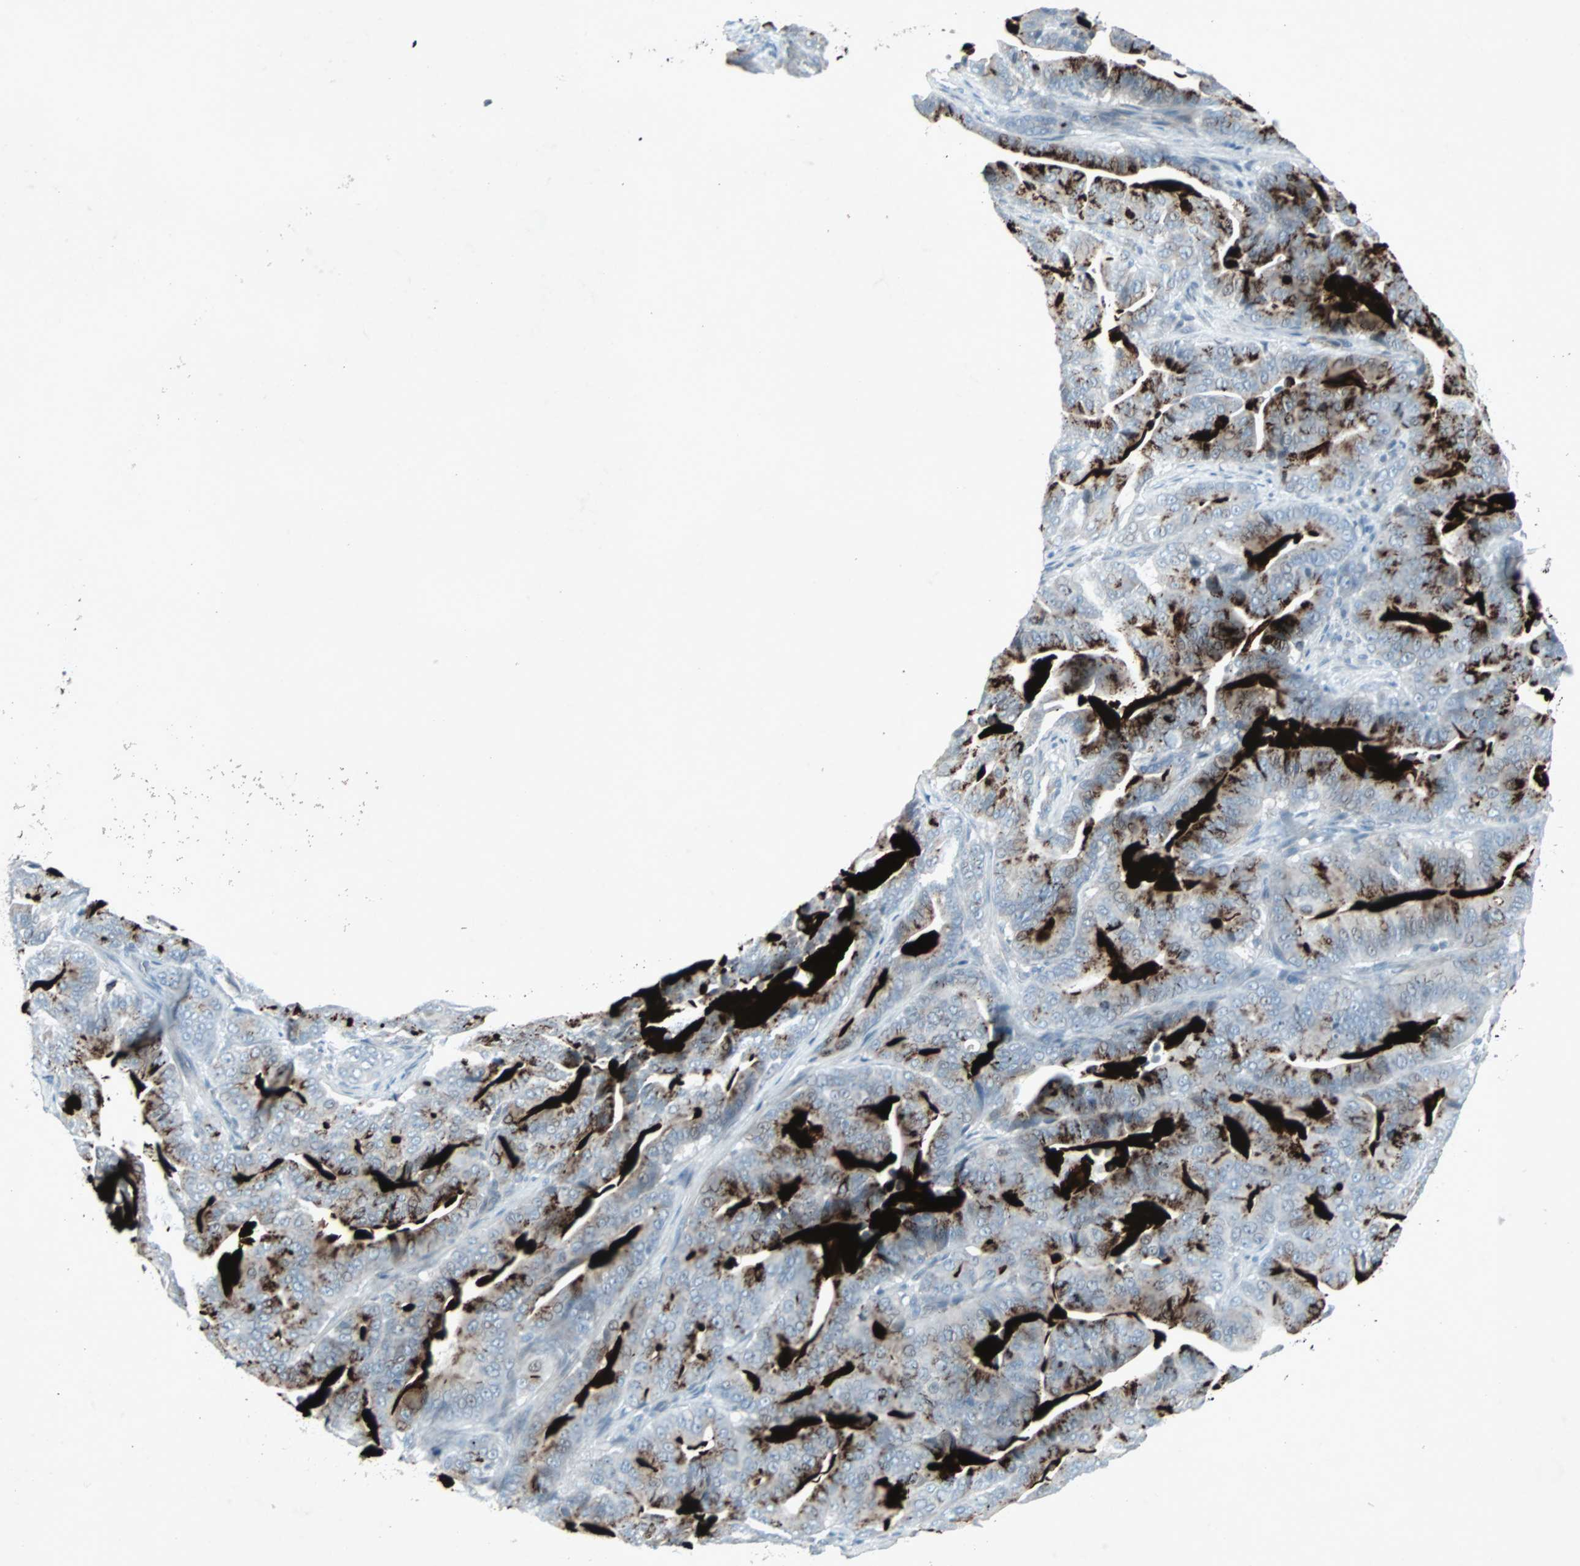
{"staining": {"intensity": "negative", "quantity": "none", "location": "none"}, "tissue": "pancreatic cancer", "cell_type": "Tumor cells", "image_type": "cancer", "snomed": [{"axis": "morphology", "description": "Adenocarcinoma, NOS"}, {"axis": "topography", "description": "Pancreas"}], "caption": "Immunohistochemistry of human pancreatic adenocarcinoma displays no expression in tumor cells. The staining is performed using DAB brown chromogen with nuclei counter-stained in using hematoxylin.", "gene": "LANCL3", "patient": {"sex": "male", "age": 63}}